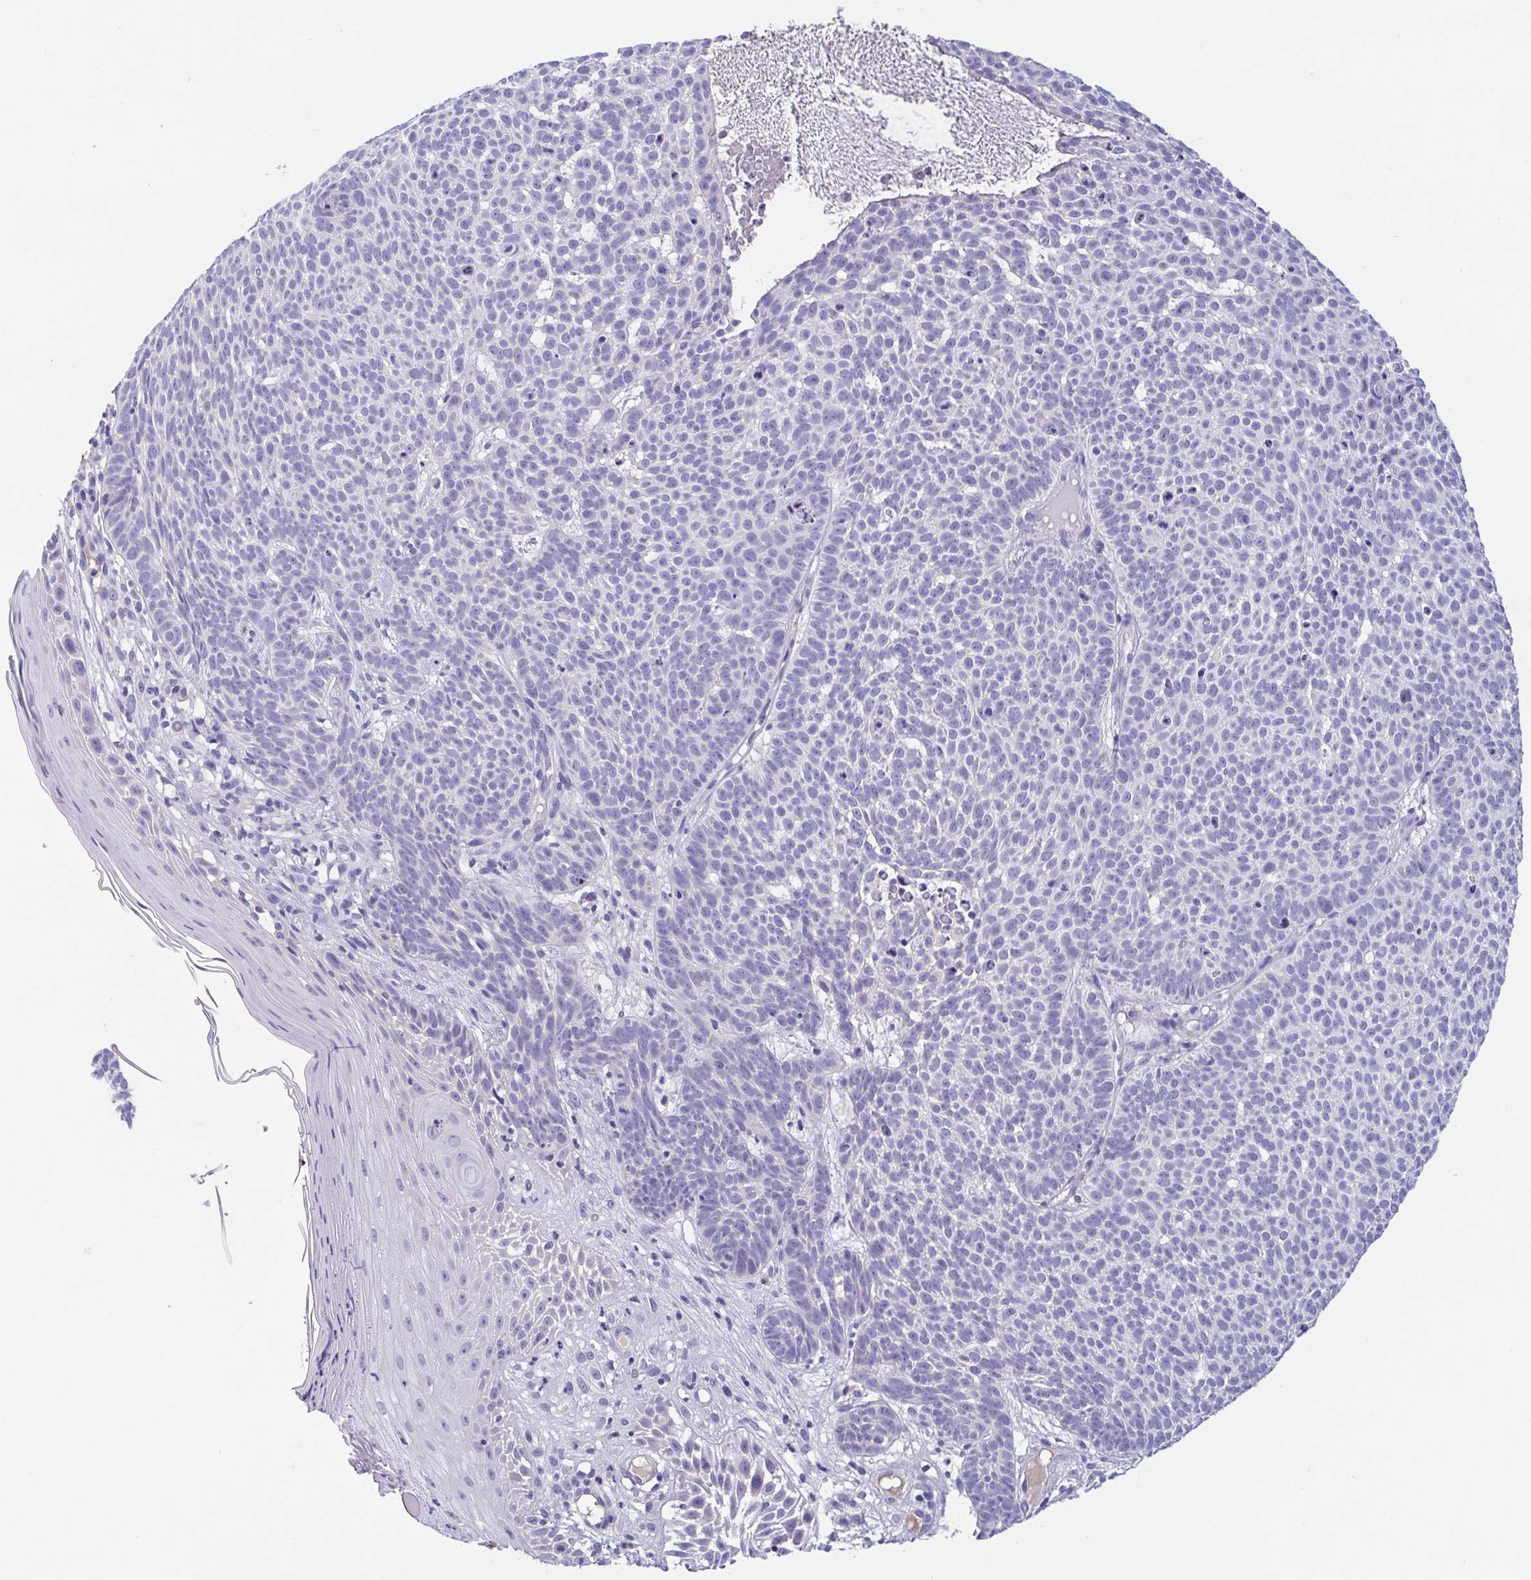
{"staining": {"intensity": "negative", "quantity": "none", "location": "none"}, "tissue": "skin cancer", "cell_type": "Tumor cells", "image_type": "cancer", "snomed": [{"axis": "morphology", "description": "Basal cell carcinoma"}, {"axis": "topography", "description": "Skin"}], "caption": "This is an immunohistochemistry micrograph of skin cancer. There is no staining in tumor cells.", "gene": "TREH", "patient": {"sex": "male", "age": 90}}